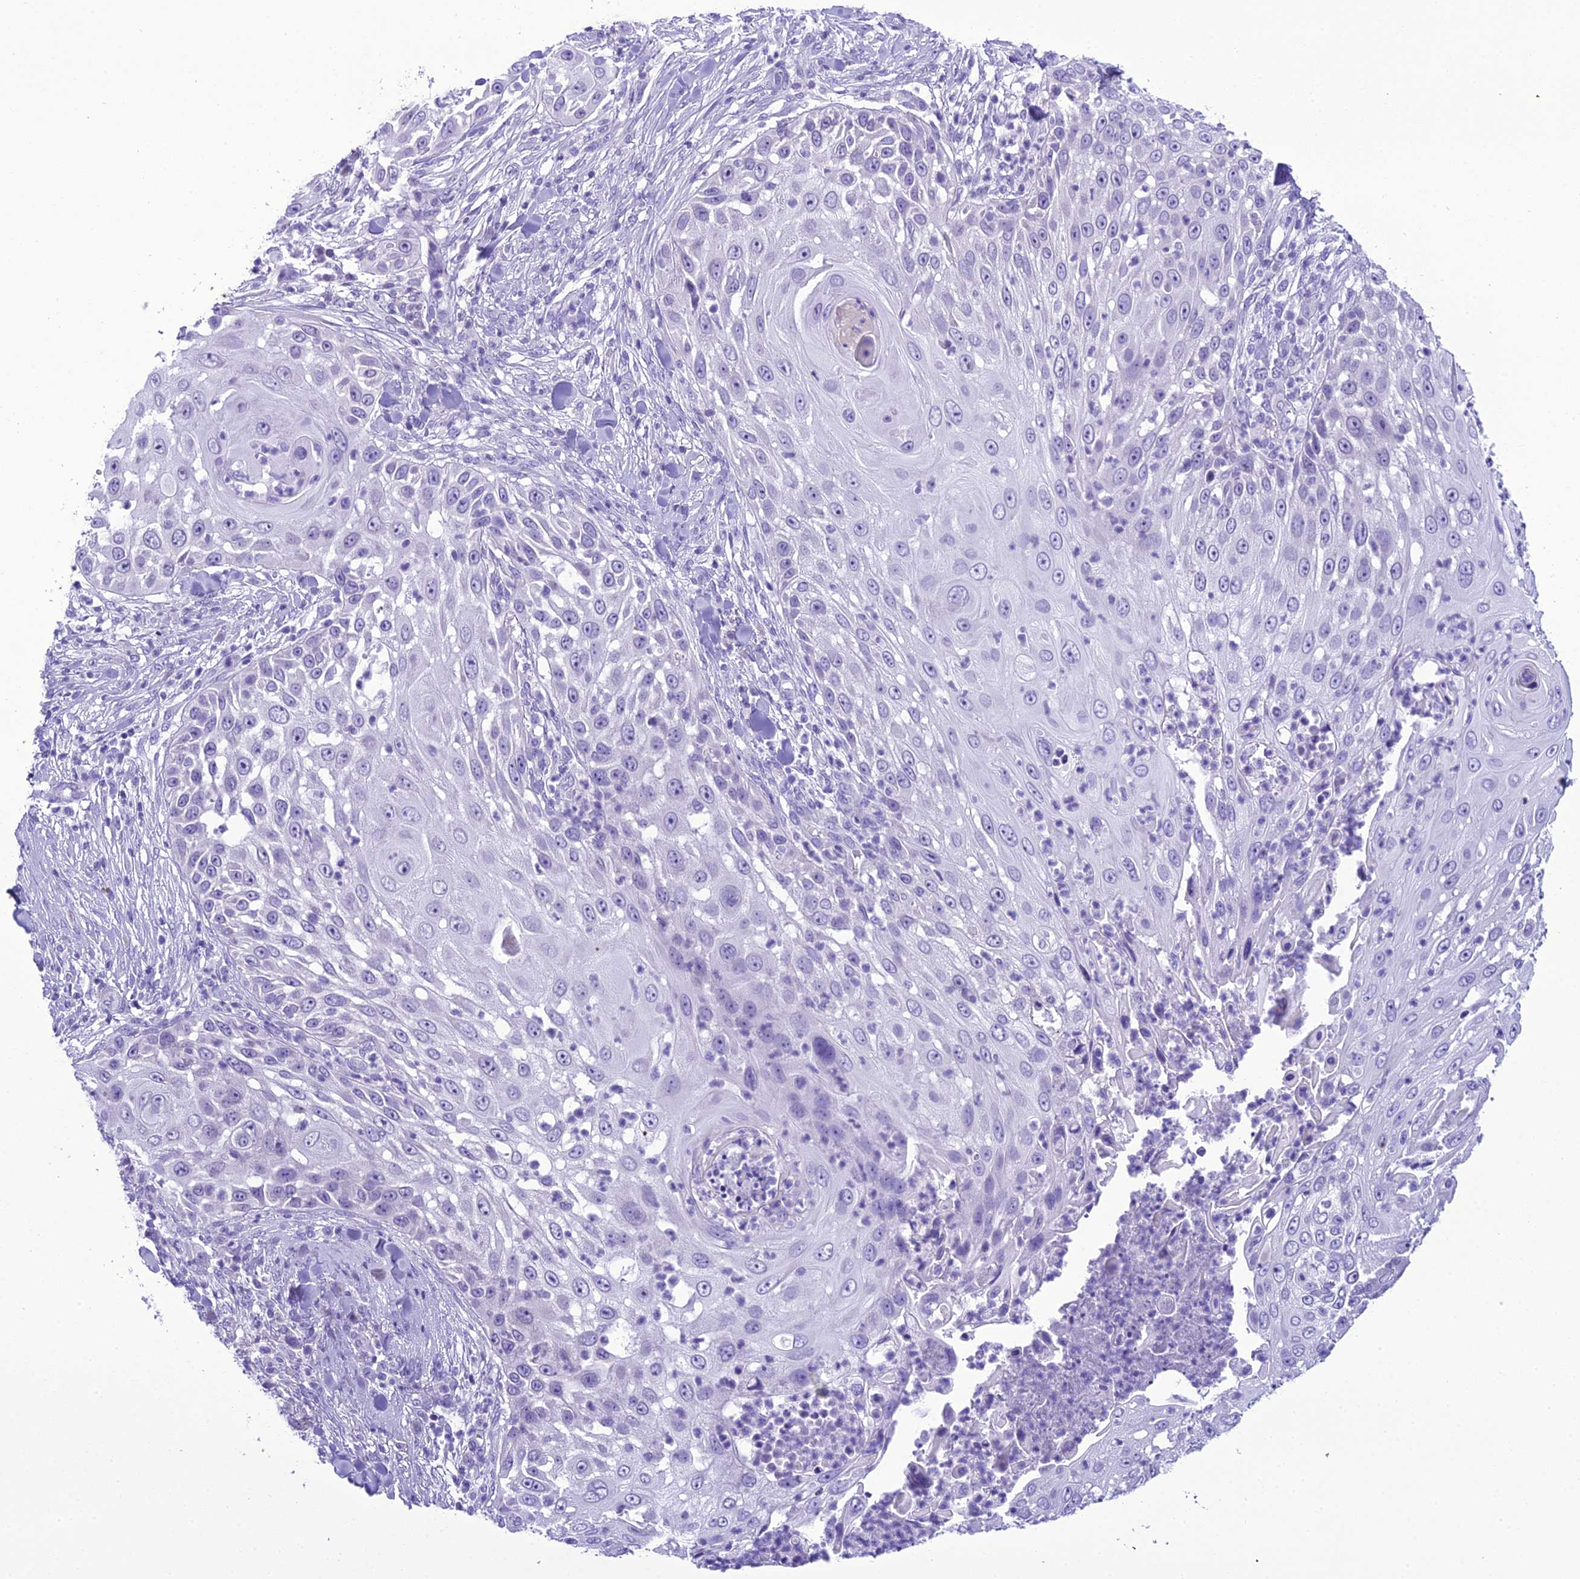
{"staining": {"intensity": "negative", "quantity": "none", "location": "none"}, "tissue": "skin cancer", "cell_type": "Tumor cells", "image_type": "cancer", "snomed": [{"axis": "morphology", "description": "Squamous cell carcinoma, NOS"}, {"axis": "topography", "description": "Skin"}], "caption": "Tumor cells show no significant staining in squamous cell carcinoma (skin).", "gene": "B9D2", "patient": {"sex": "female", "age": 44}}